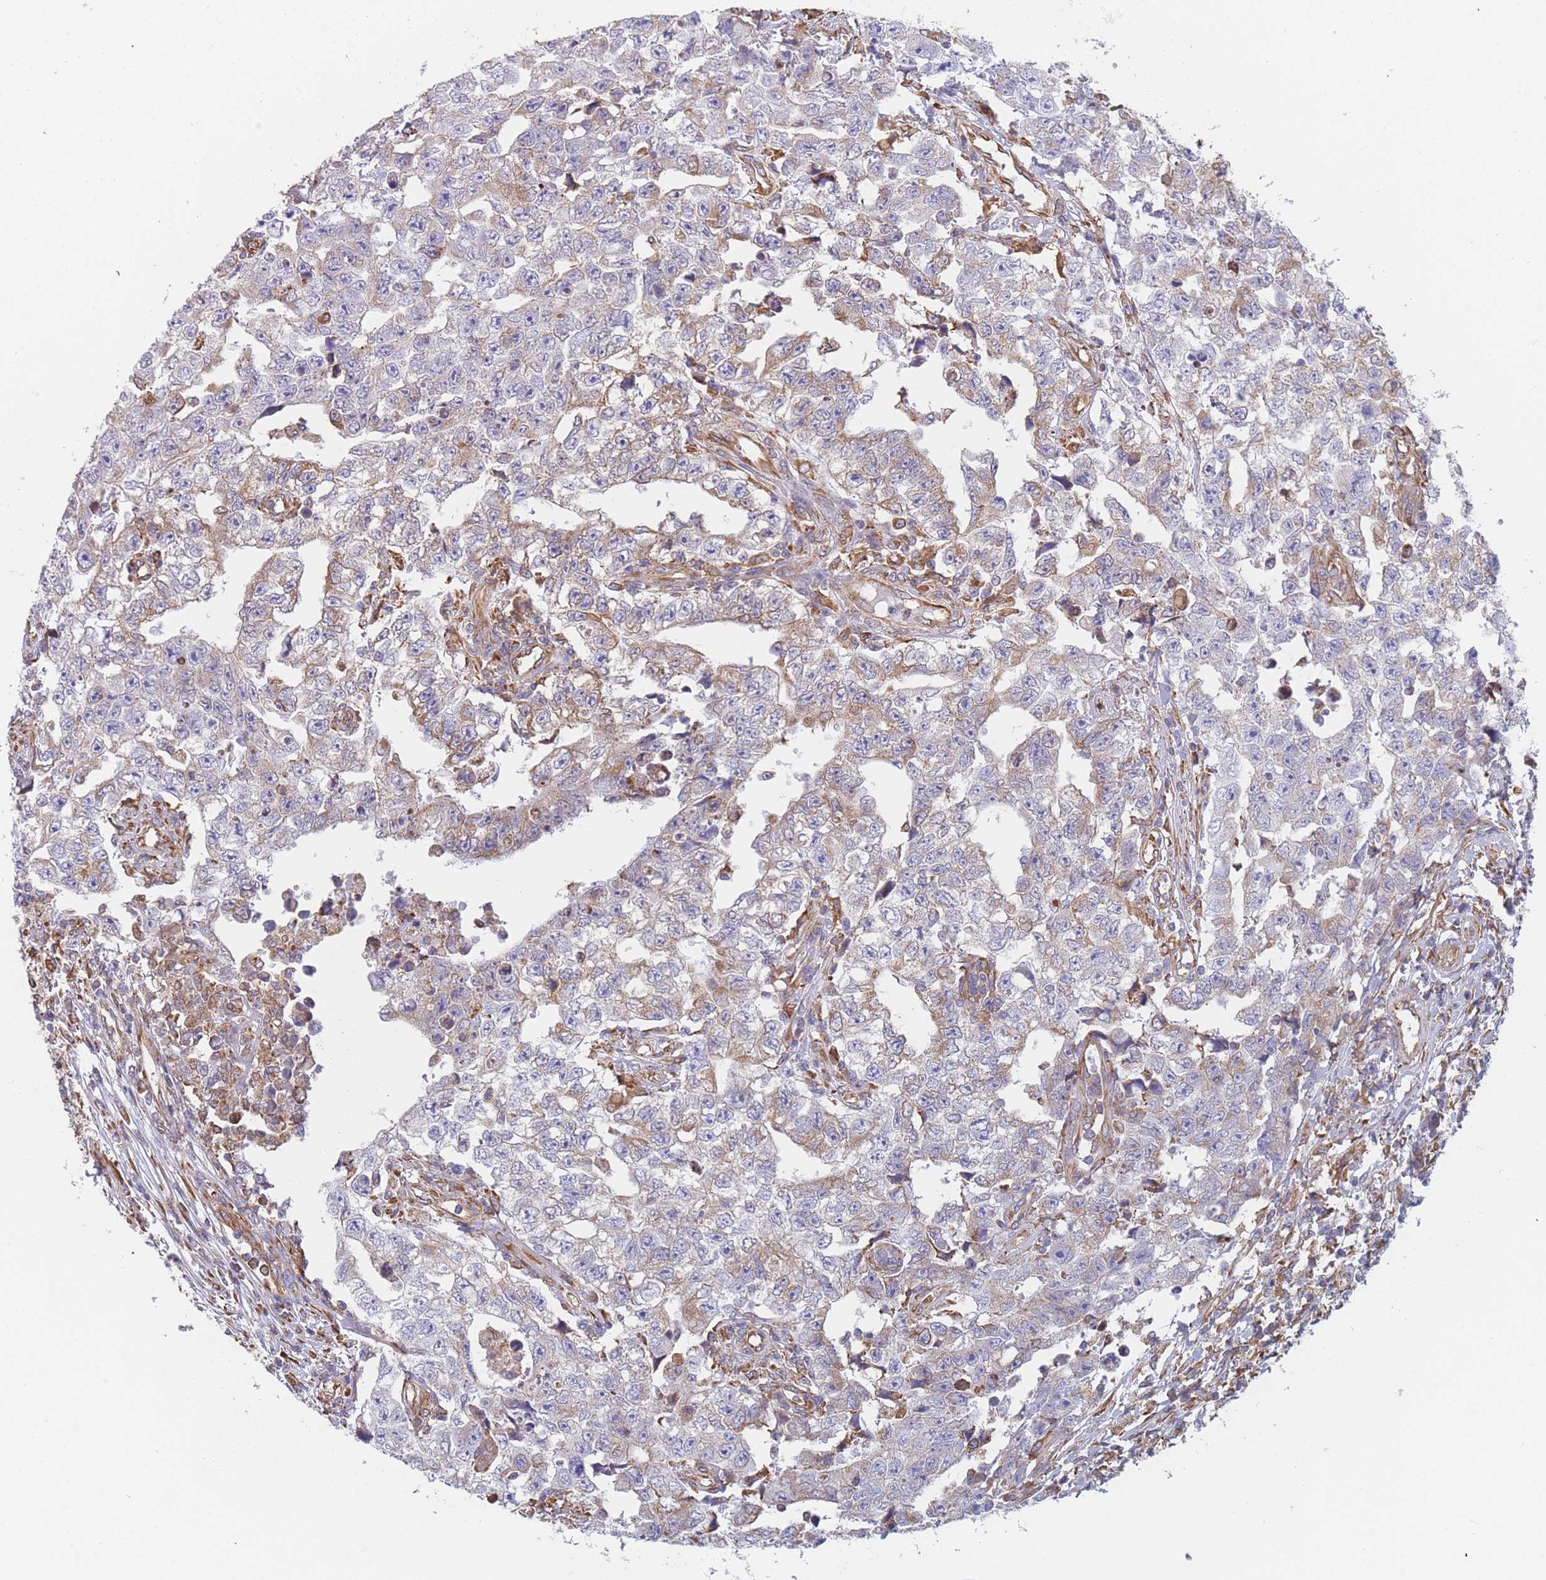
{"staining": {"intensity": "weak", "quantity": "<25%", "location": "cytoplasmic/membranous"}, "tissue": "testis cancer", "cell_type": "Tumor cells", "image_type": "cancer", "snomed": [{"axis": "morphology", "description": "Carcinoma, Embryonal, NOS"}, {"axis": "topography", "description": "Testis"}], "caption": "A micrograph of testis cancer stained for a protein exhibits no brown staining in tumor cells. The staining was performed using DAB (3,3'-diaminobenzidine) to visualize the protein expression in brown, while the nuclei were stained in blue with hematoxylin (Magnification: 20x).", "gene": "OR7C2", "patient": {"sex": "male", "age": 25}}